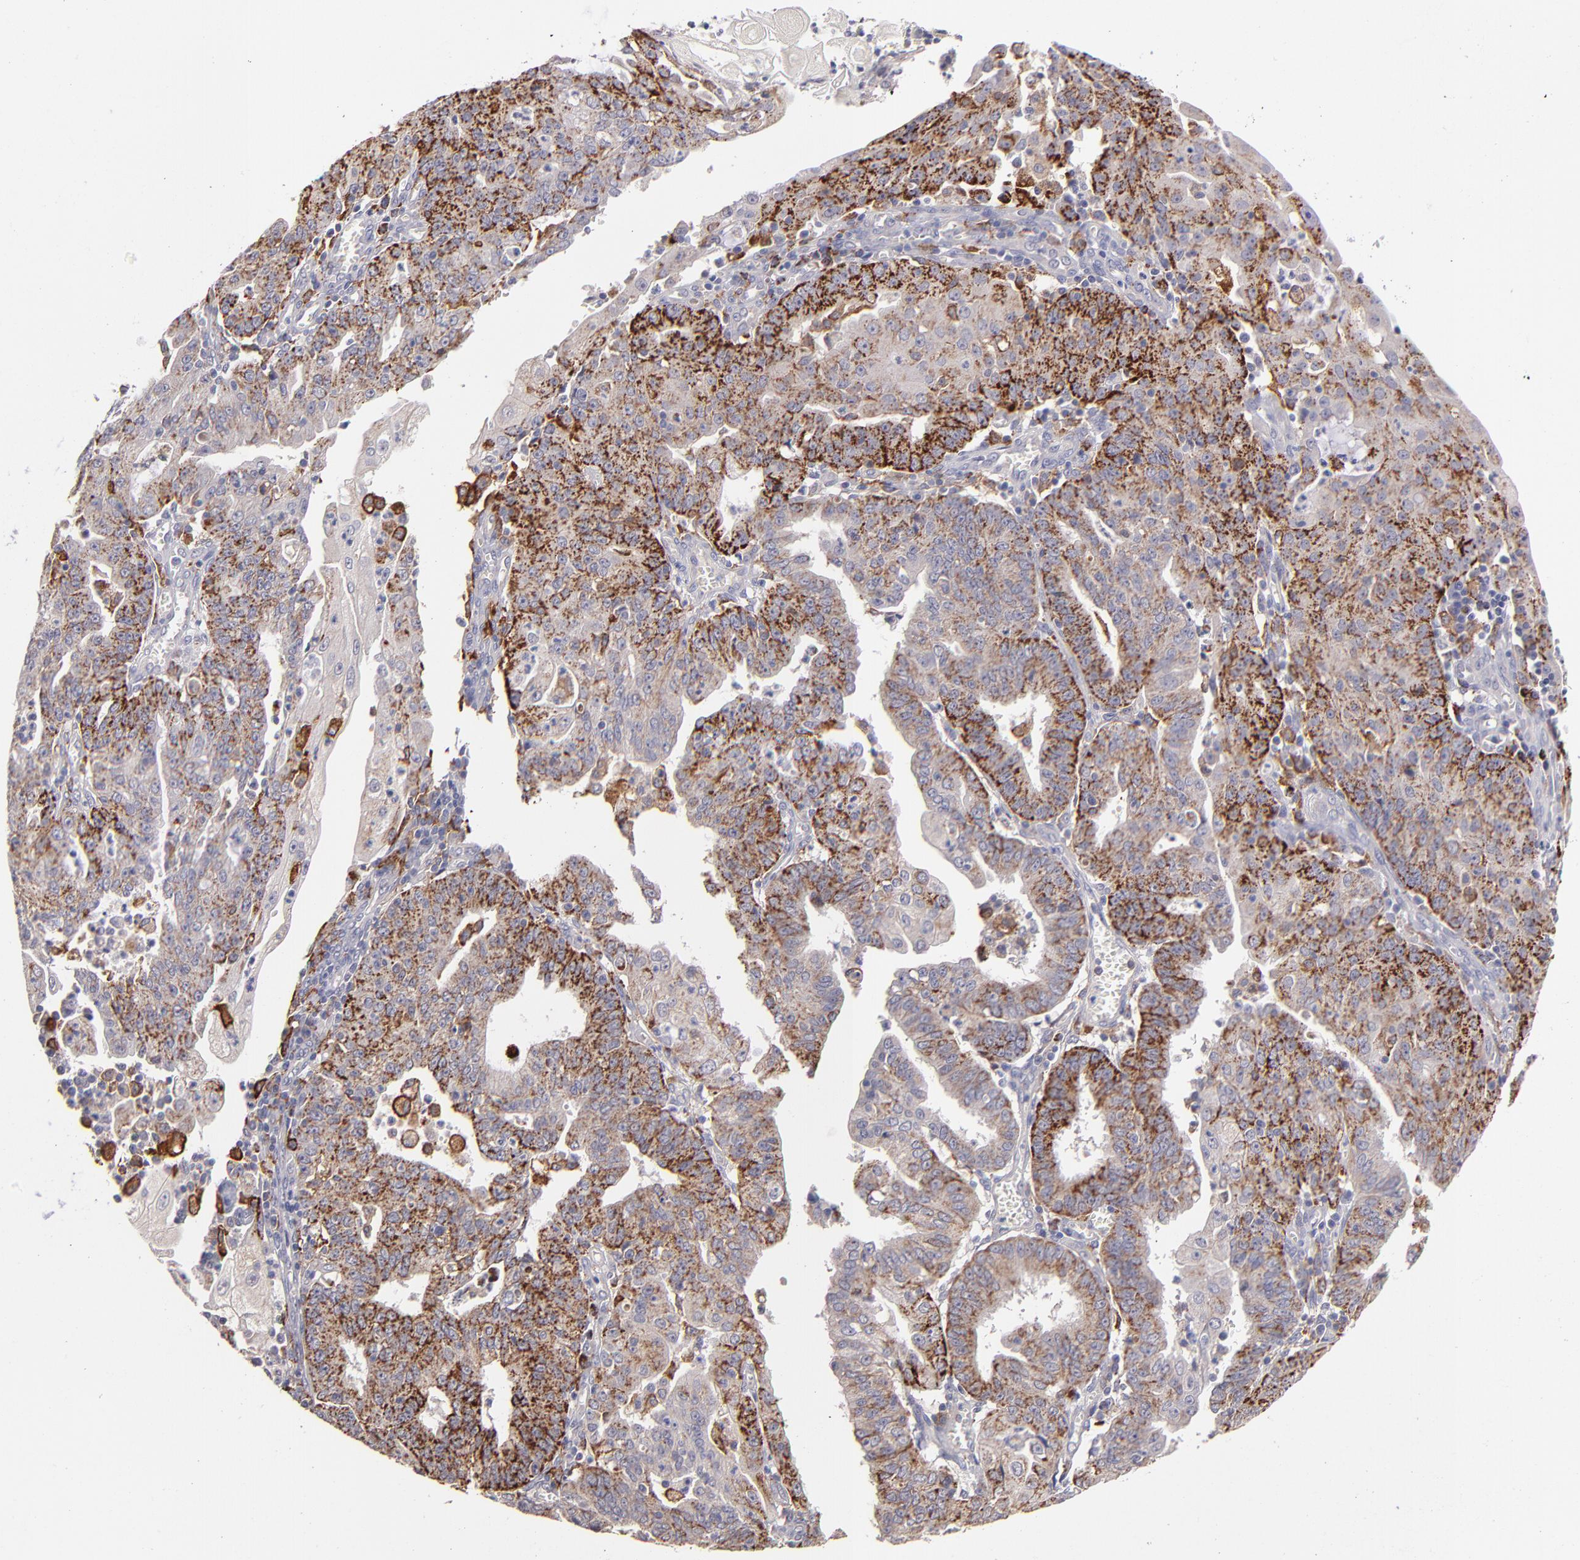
{"staining": {"intensity": "strong", "quantity": ">75%", "location": "cytoplasmic/membranous"}, "tissue": "endometrial cancer", "cell_type": "Tumor cells", "image_type": "cancer", "snomed": [{"axis": "morphology", "description": "Adenocarcinoma, NOS"}, {"axis": "topography", "description": "Endometrium"}], "caption": "The image shows immunohistochemical staining of endometrial cancer (adenocarcinoma). There is strong cytoplasmic/membranous positivity is identified in approximately >75% of tumor cells.", "gene": "GLDC", "patient": {"sex": "female", "age": 56}}